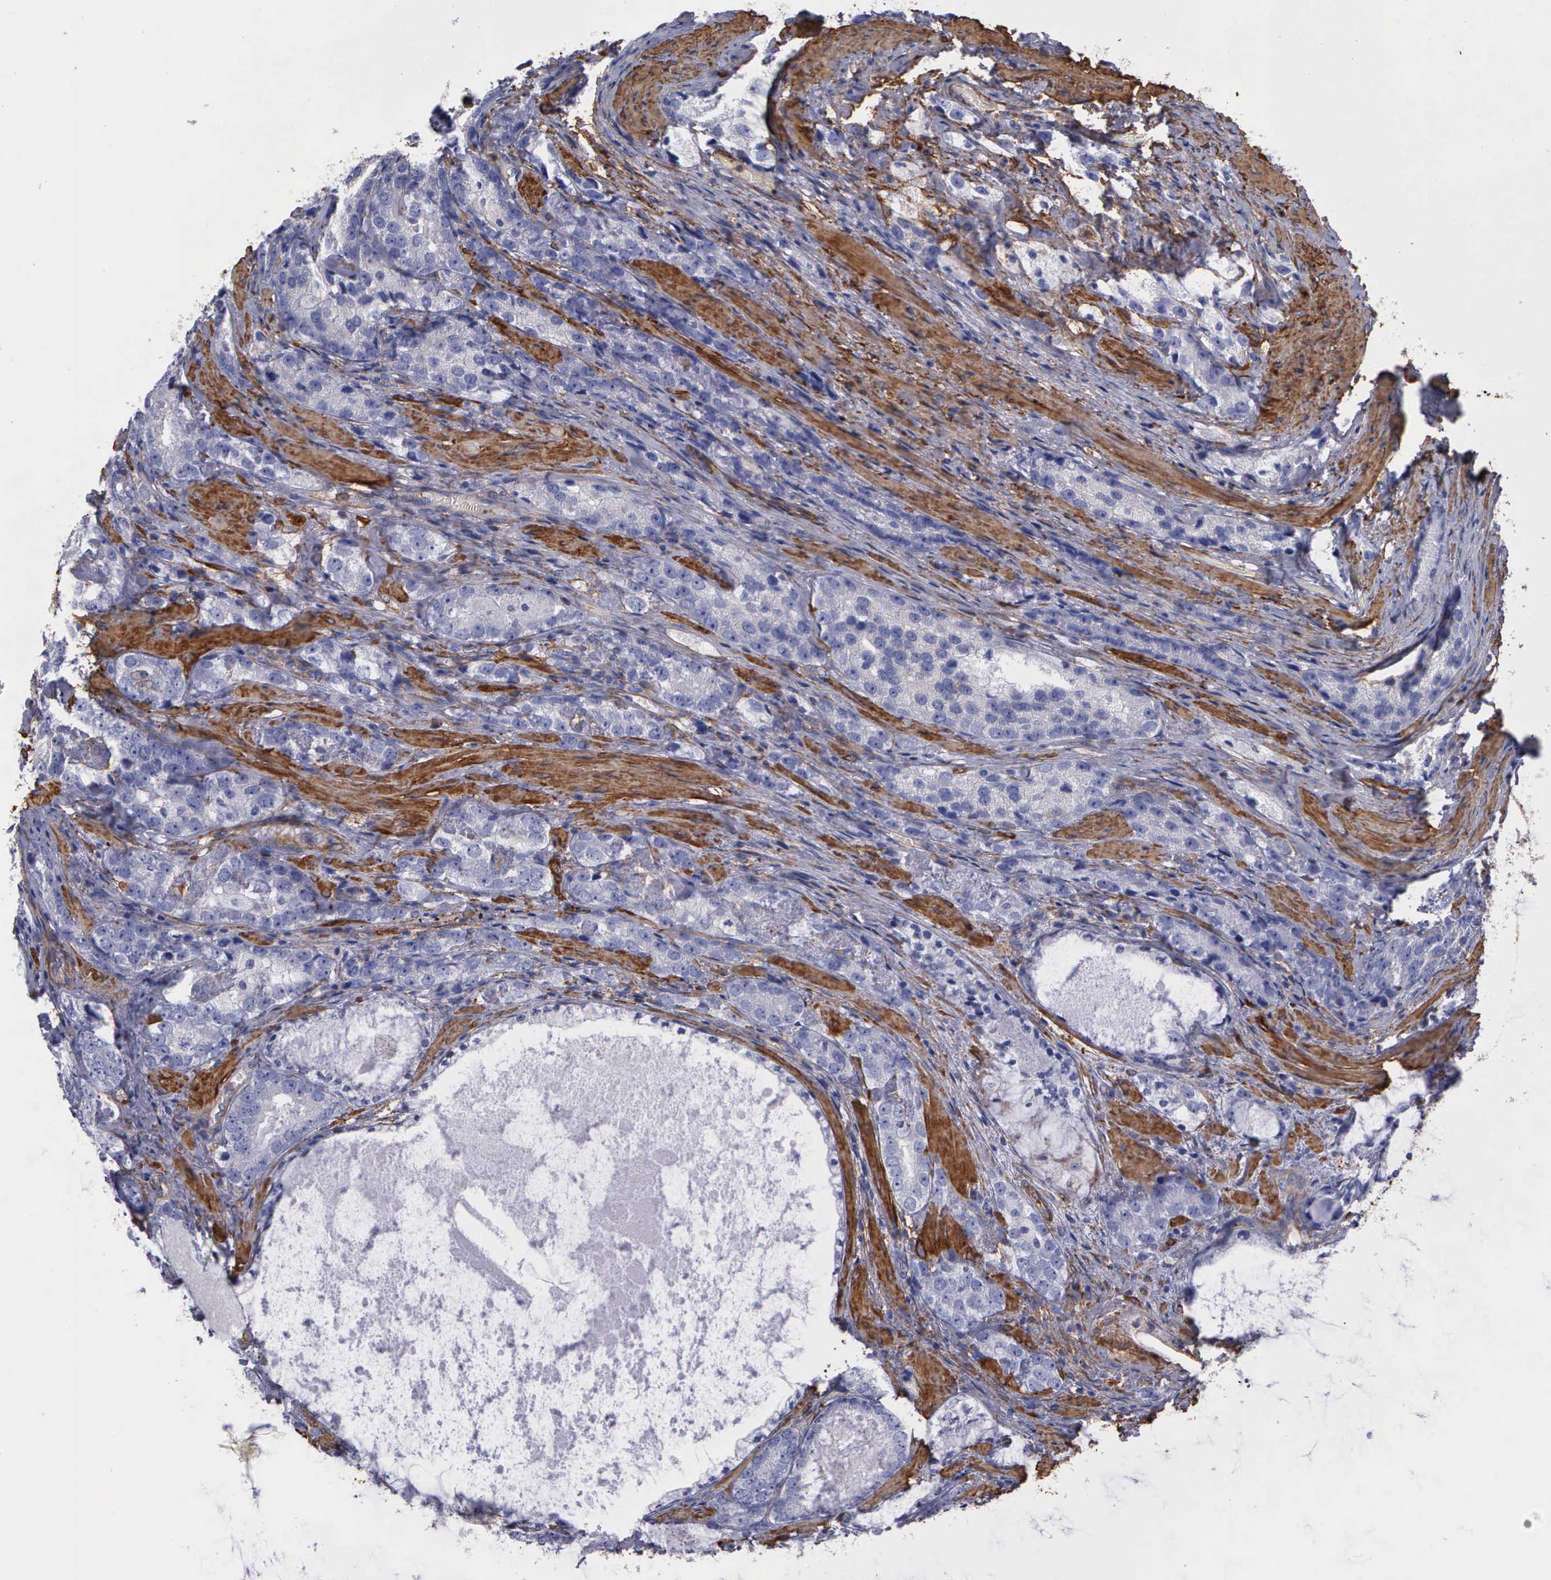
{"staining": {"intensity": "negative", "quantity": "none", "location": "none"}, "tissue": "prostate cancer", "cell_type": "Tumor cells", "image_type": "cancer", "snomed": [{"axis": "morphology", "description": "Adenocarcinoma, High grade"}, {"axis": "topography", "description": "Prostate"}], "caption": "IHC image of prostate cancer stained for a protein (brown), which displays no positivity in tumor cells.", "gene": "FLNA", "patient": {"sex": "male", "age": 63}}